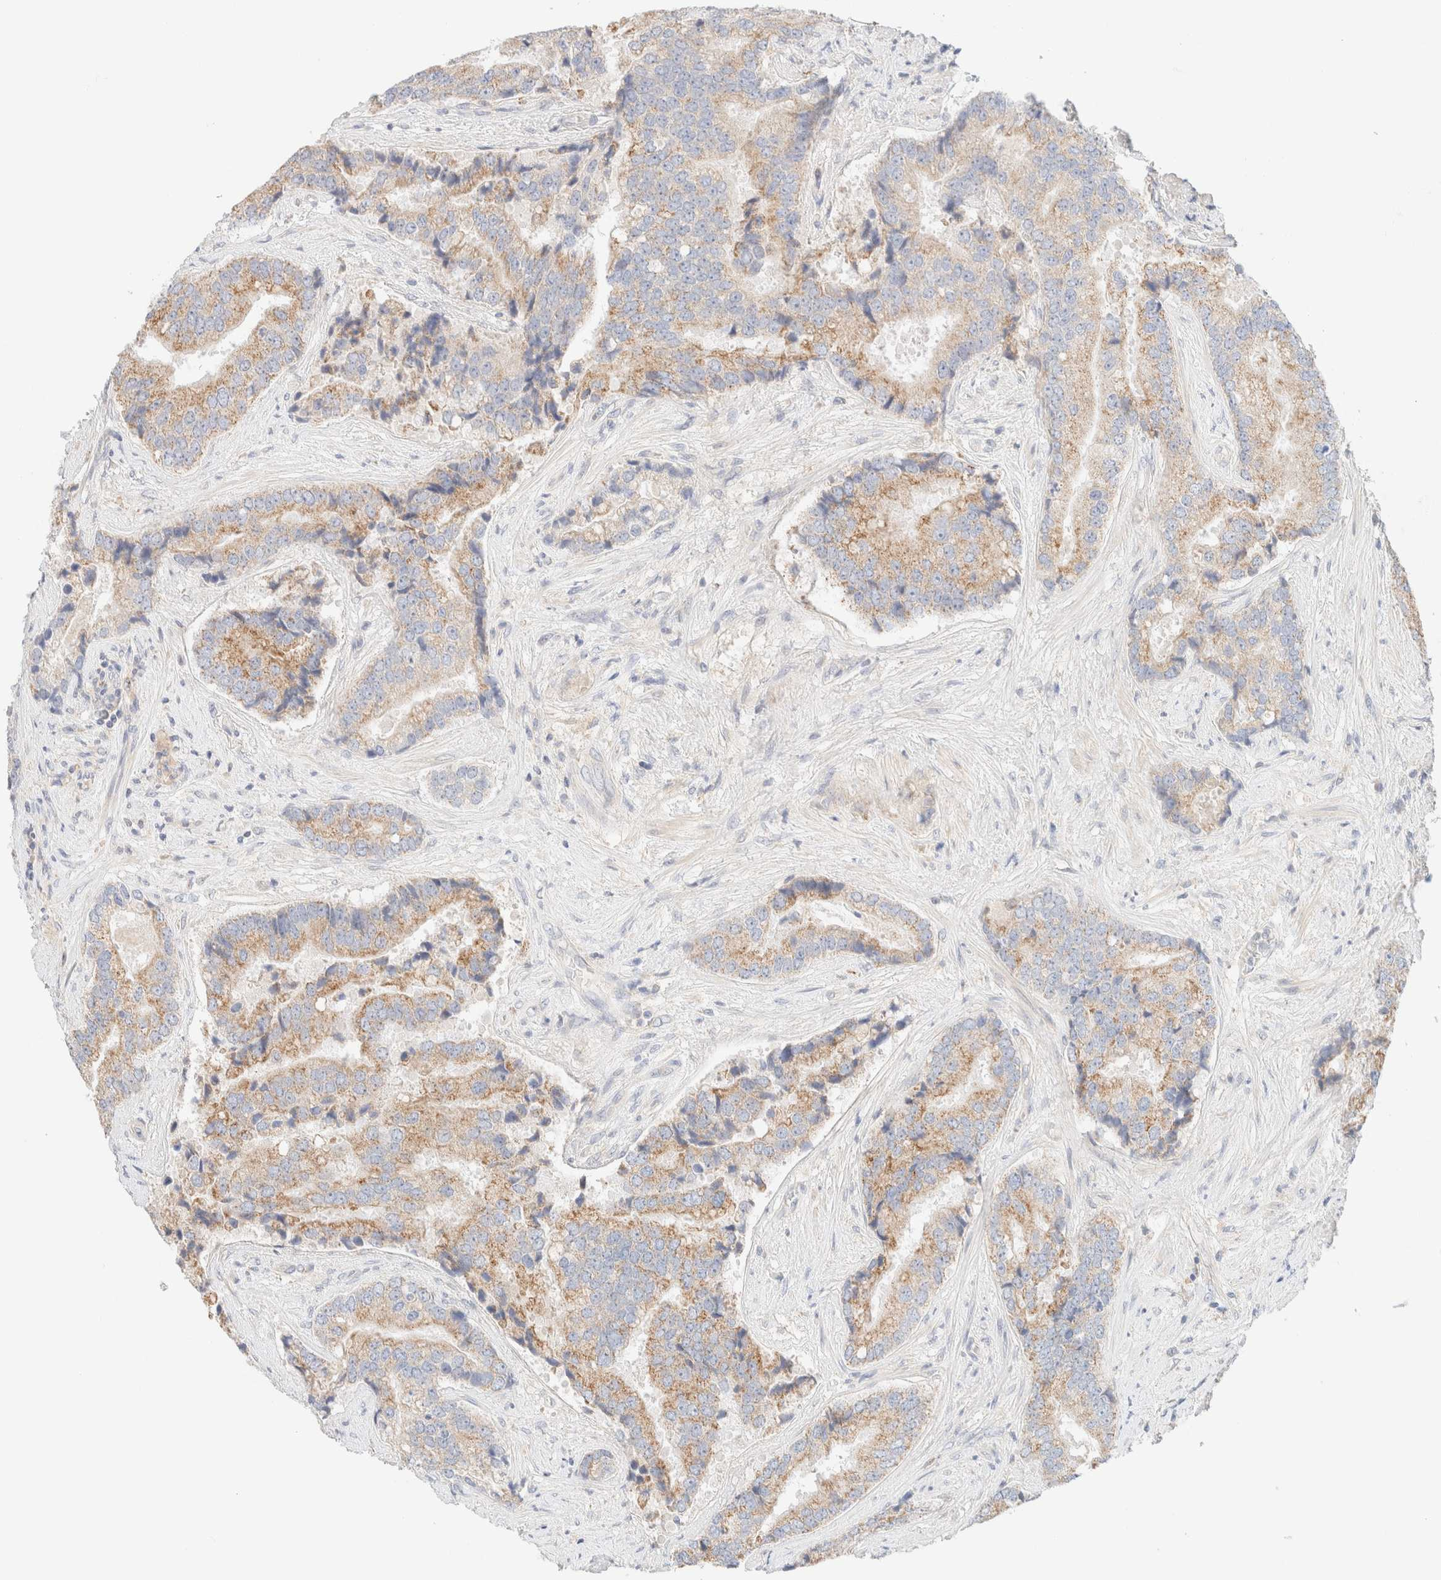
{"staining": {"intensity": "moderate", "quantity": ">75%", "location": "cytoplasmic/membranous"}, "tissue": "prostate cancer", "cell_type": "Tumor cells", "image_type": "cancer", "snomed": [{"axis": "morphology", "description": "Adenocarcinoma, High grade"}, {"axis": "topography", "description": "Prostate"}], "caption": "Immunohistochemistry (DAB) staining of adenocarcinoma (high-grade) (prostate) shows moderate cytoplasmic/membranous protein positivity in about >75% of tumor cells. The staining was performed using DAB, with brown indicating positive protein expression. Nuclei are stained blue with hematoxylin.", "gene": "SARM1", "patient": {"sex": "male", "age": 70}}